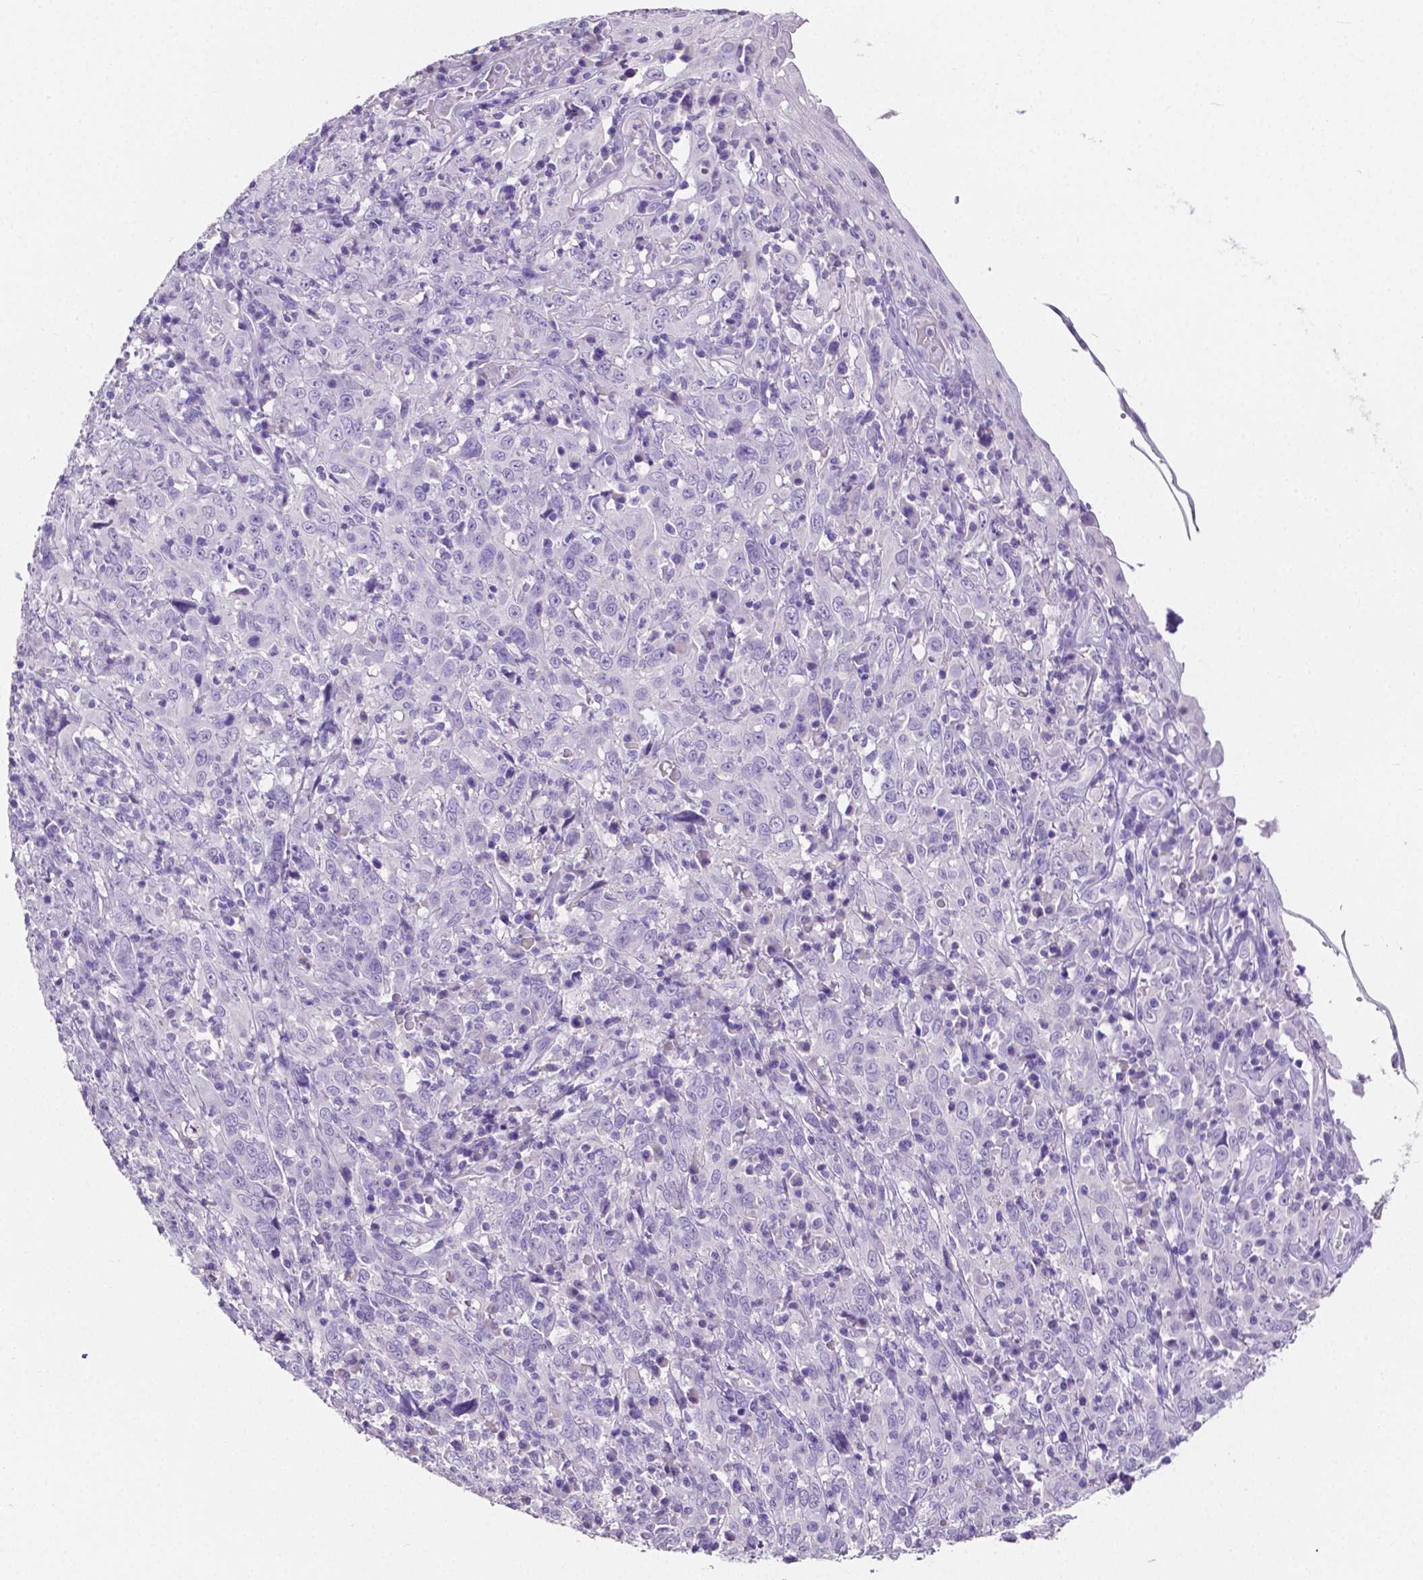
{"staining": {"intensity": "negative", "quantity": "none", "location": "none"}, "tissue": "cervical cancer", "cell_type": "Tumor cells", "image_type": "cancer", "snomed": [{"axis": "morphology", "description": "Squamous cell carcinoma, NOS"}, {"axis": "topography", "description": "Cervix"}], "caption": "Immunohistochemistry (IHC) of human cervical squamous cell carcinoma shows no staining in tumor cells.", "gene": "SLC22A2", "patient": {"sex": "female", "age": 46}}